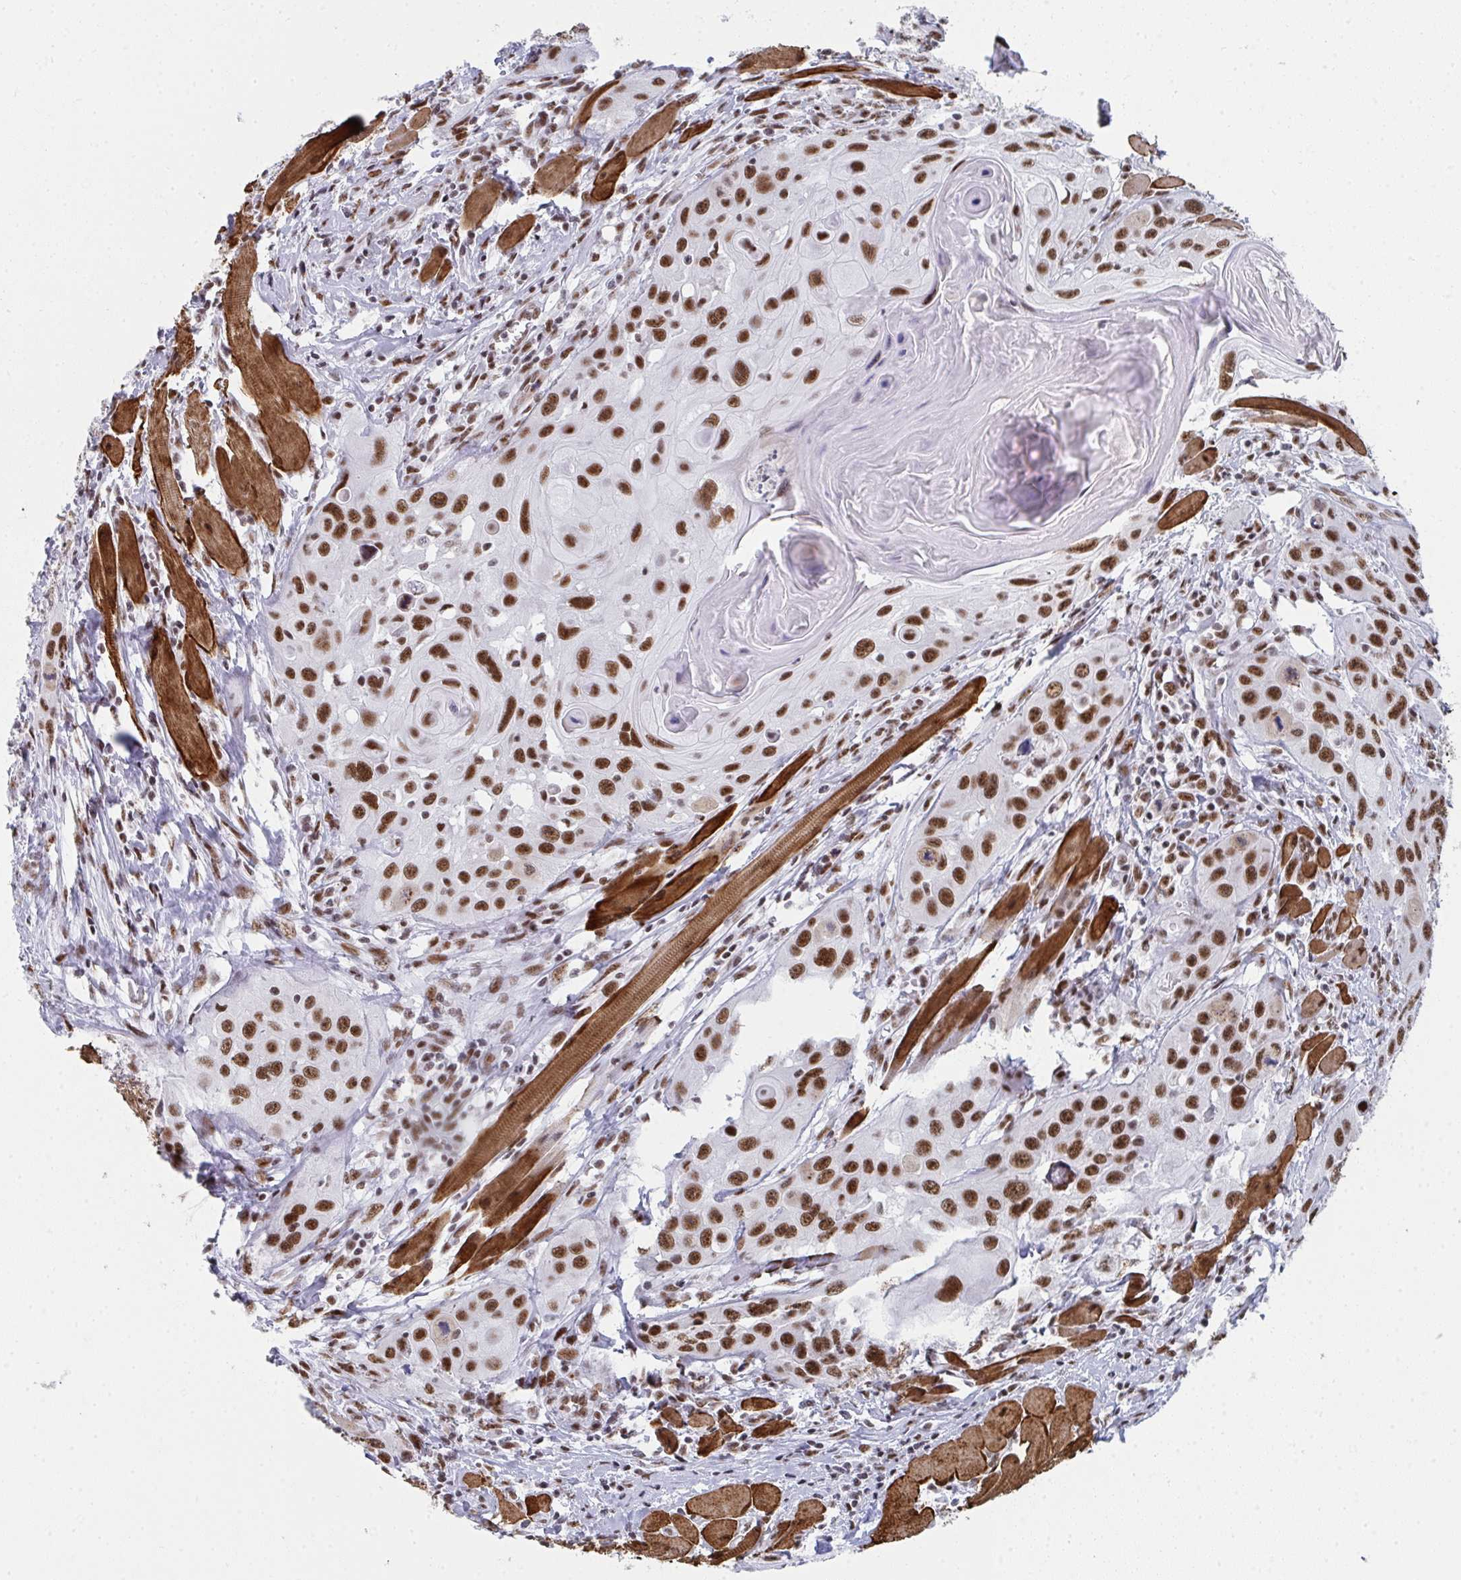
{"staining": {"intensity": "moderate", "quantity": ">75%", "location": "nuclear"}, "tissue": "head and neck cancer", "cell_type": "Tumor cells", "image_type": "cancer", "snomed": [{"axis": "morphology", "description": "Squamous cell carcinoma, NOS"}, {"axis": "topography", "description": "Oral tissue"}, {"axis": "topography", "description": "Head-Neck"}], "caption": "About >75% of tumor cells in human head and neck cancer exhibit moderate nuclear protein positivity as visualized by brown immunohistochemical staining.", "gene": "SNRNP70", "patient": {"sex": "male", "age": 58}}